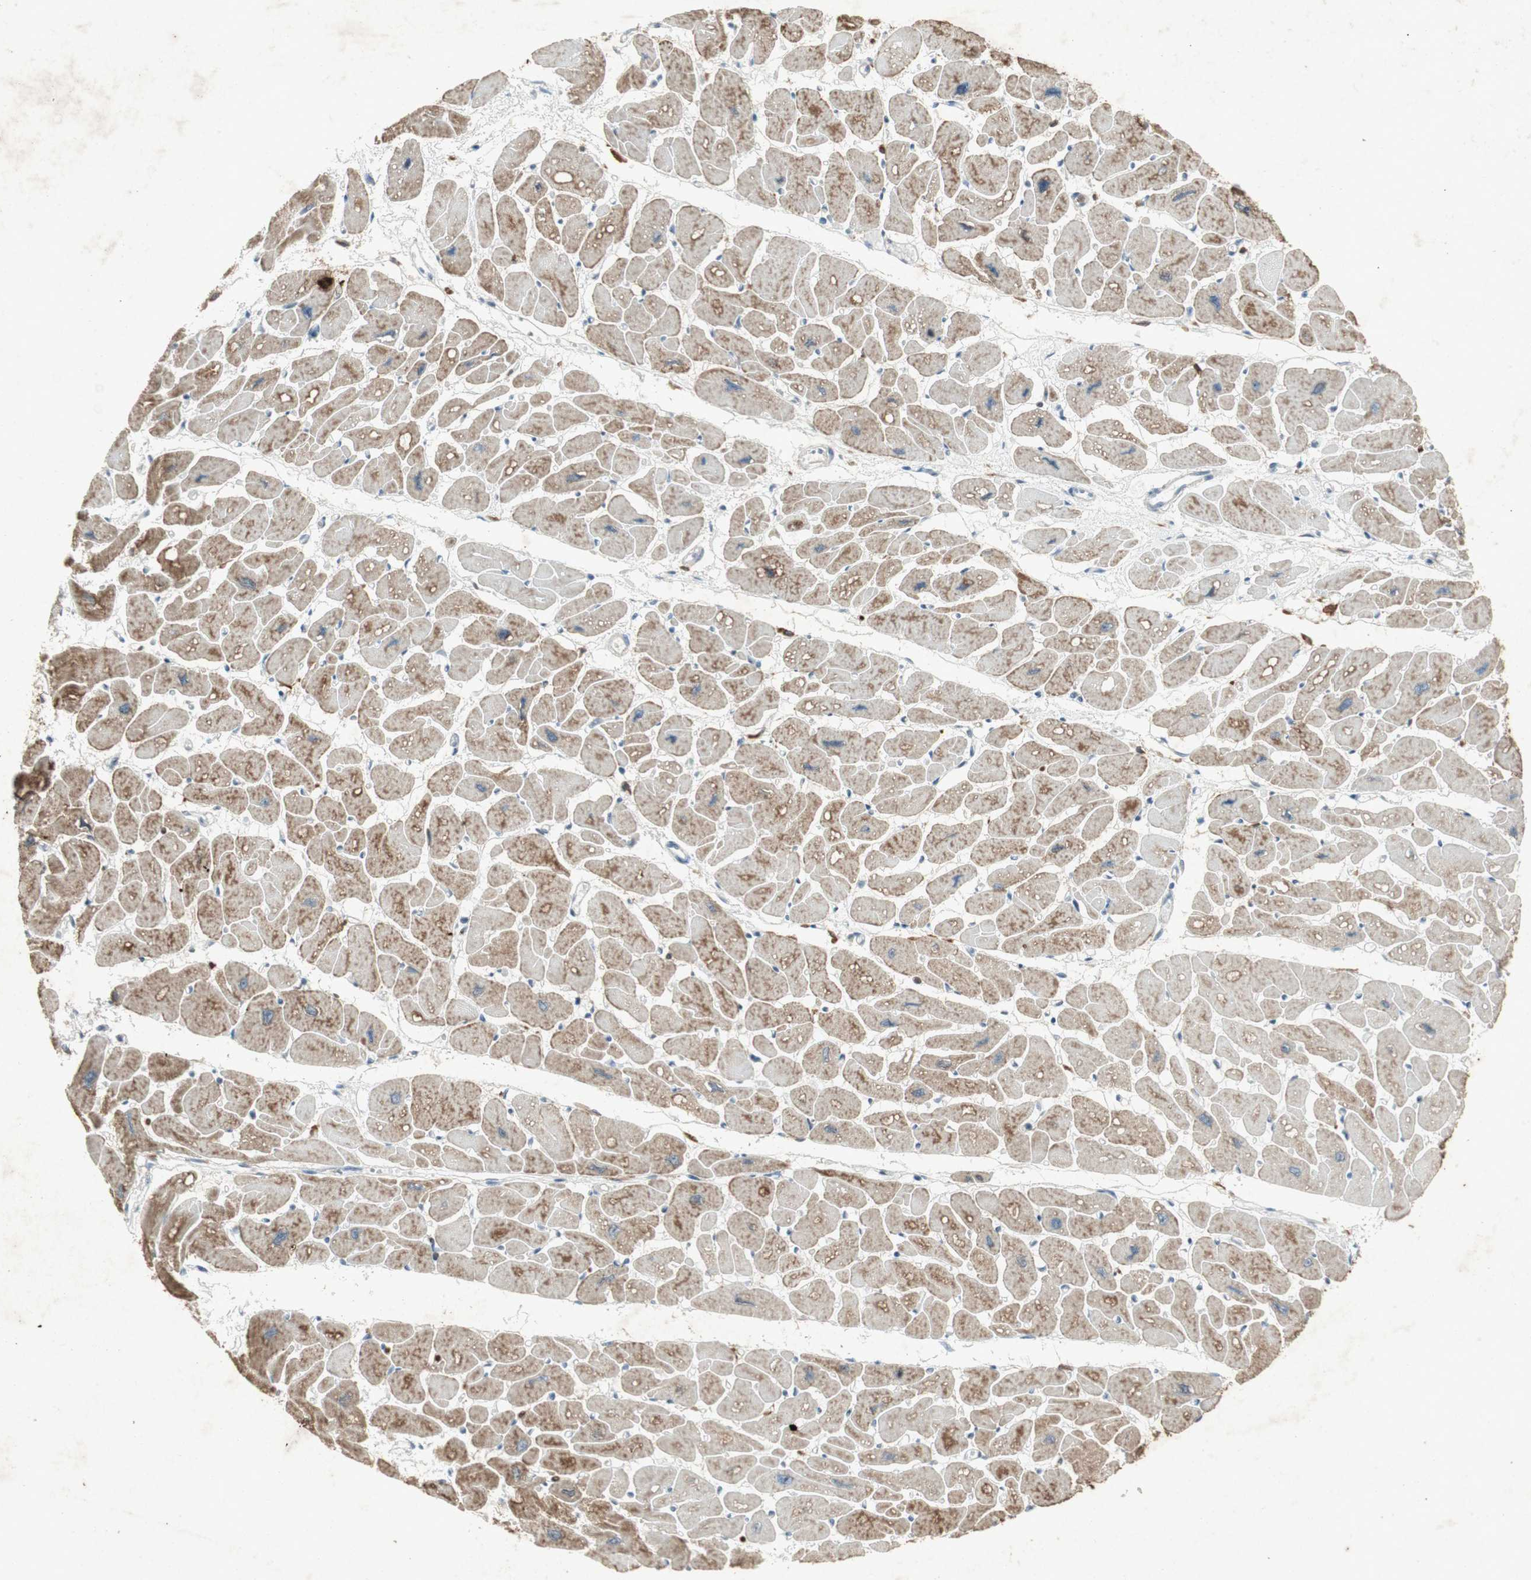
{"staining": {"intensity": "moderate", "quantity": "25%-75%", "location": "cytoplasmic/membranous"}, "tissue": "heart muscle", "cell_type": "Cardiomyocytes", "image_type": "normal", "snomed": [{"axis": "morphology", "description": "Normal tissue, NOS"}, {"axis": "topography", "description": "Heart"}], "caption": "Protein staining of benign heart muscle shows moderate cytoplasmic/membranous expression in about 25%-75% of cardiomyocytes. (DAB (3,3'-diaminobenzidine) IHC, brown staining for protein, blue staining for nuclei).", "gene": "TYROBP", "patient": {"sex": "female", "age": 54}}